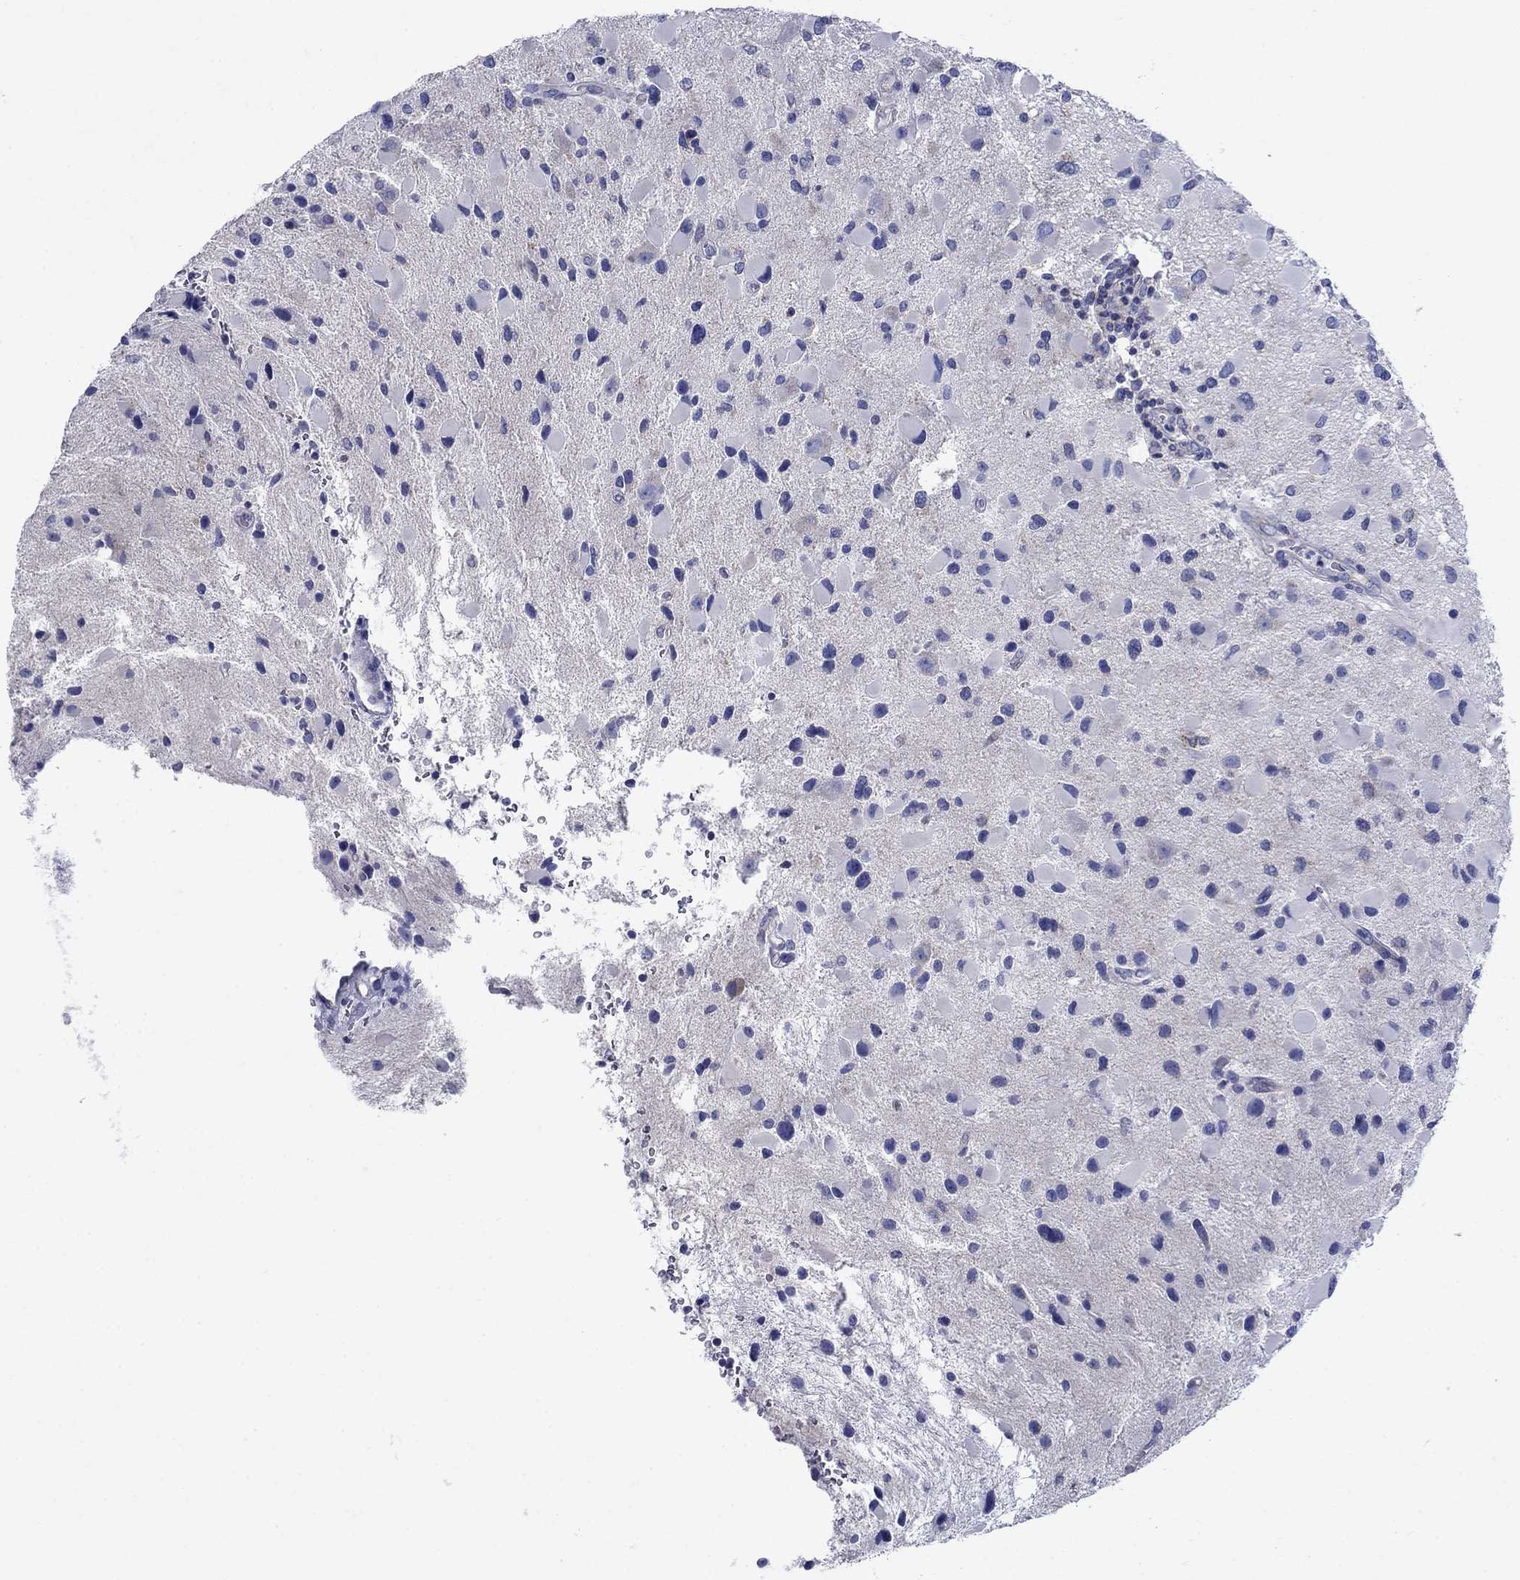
{"staining": {"intensity": "negative", "quantity": "none", "location": "none"}, "tissue": "glioma", "cell_type": "Tumor cells", "image_type": "cancer", "snomed": [{"axis": "morphology", "description": "Glioma, malignant, Low grade"}, {"axis": "topography", "description": "Brain"}], "caption": "An image of human malignant glioma (low-grade) is negative for staining in tumor cells.", "gene": "SULT2B1", "patient": {"sex": "female", "age": 32}}